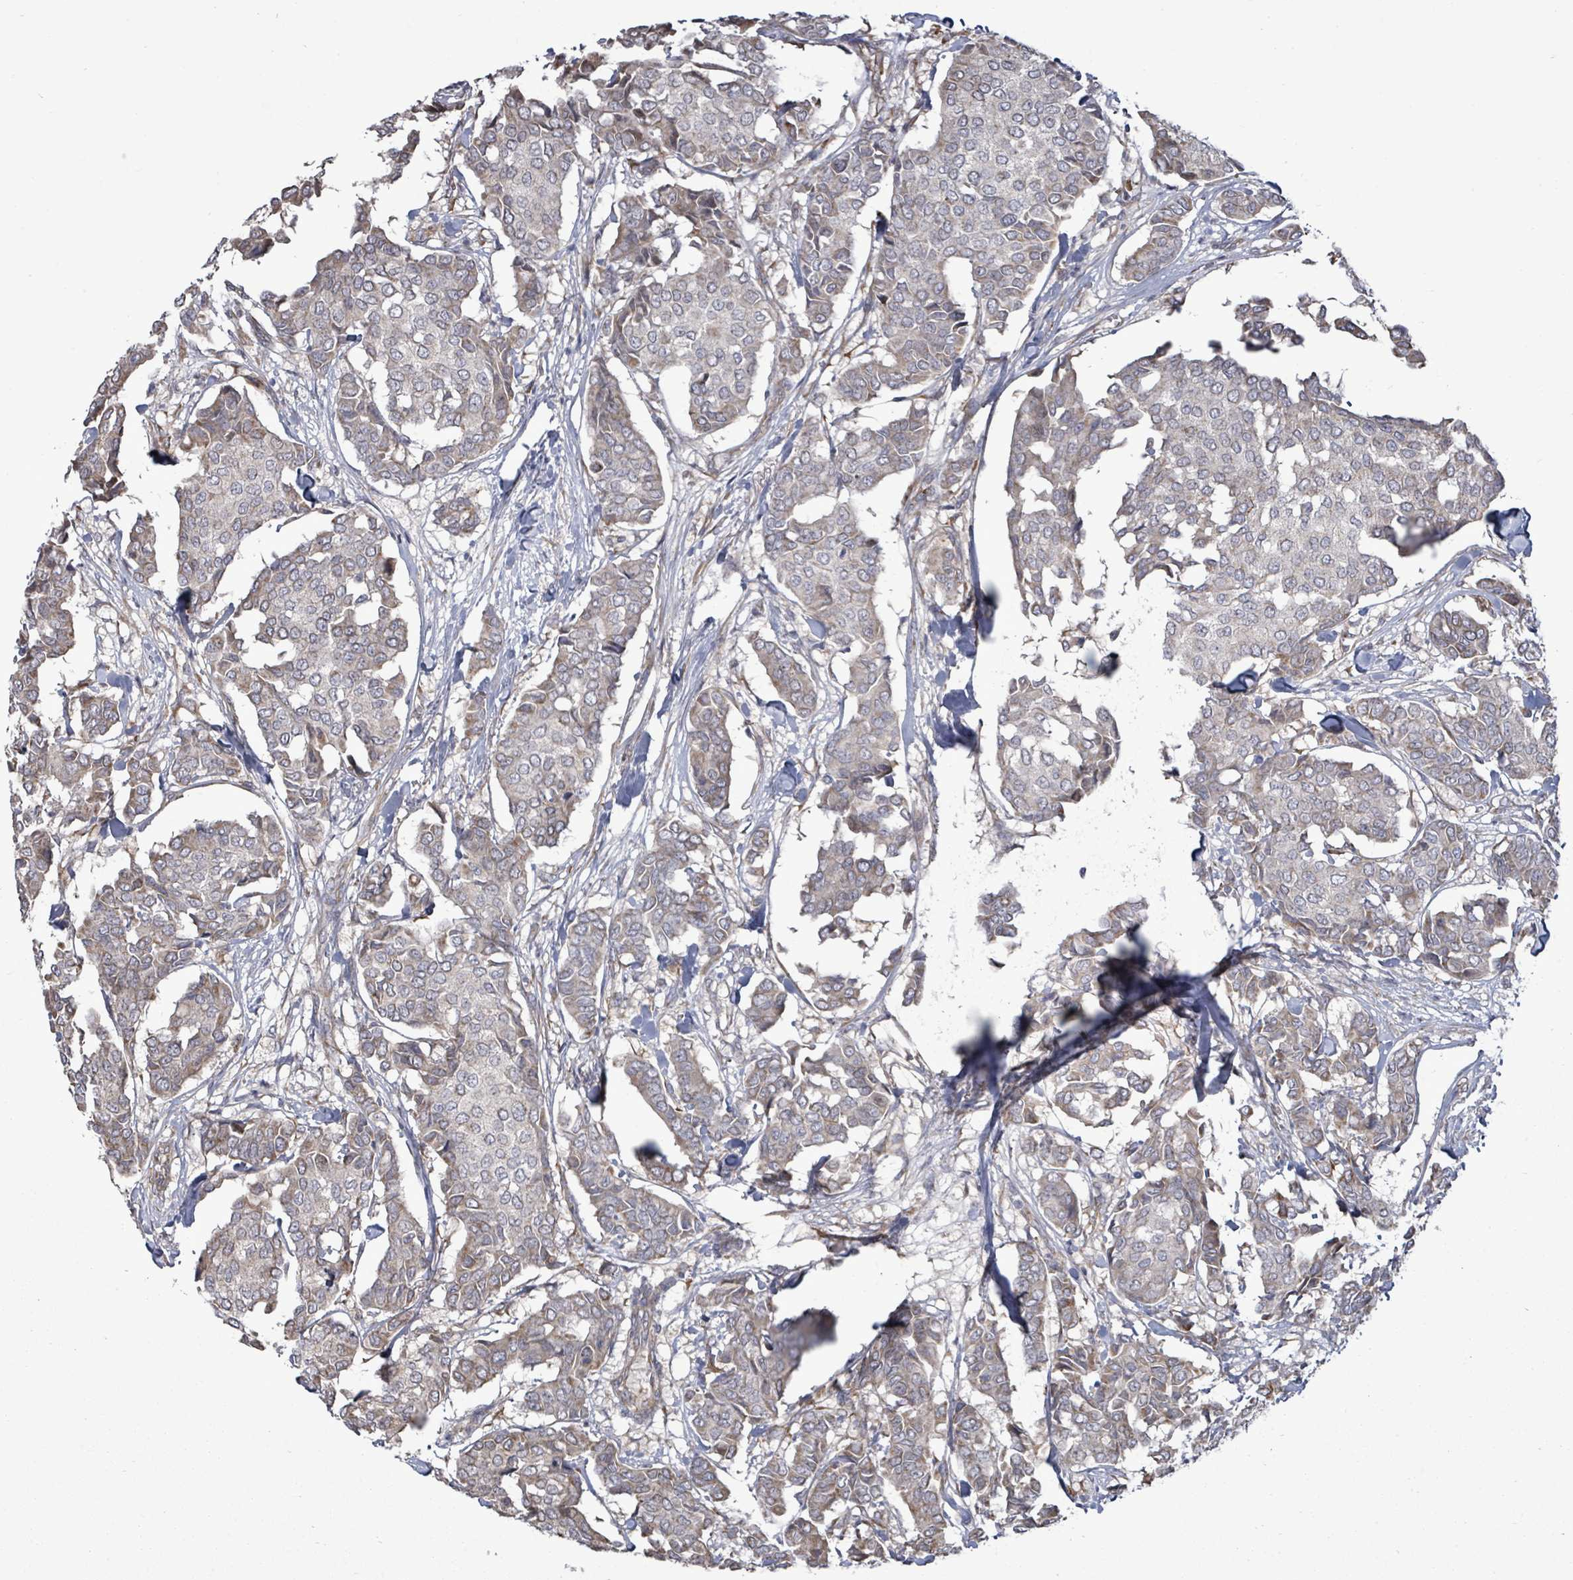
{"staining": {"intensity": "weak", "quantity": "<25%", "location": "cytoplasmic/membranous"}, "tissue": "breast cancer", "cell_type": "Tumor cells", "image_type": "cancer", "snomed": [{"axis": "morphology", "description": "Duct carcinoma"}, {"axis": "topography", "description": "Breast"}], "caption": "A high-resolution image shows IHC staining of breast cancer, which shows no significant expression in tumor cells.", "gene": "POMGNT2", "patient": {"sex": "female", "age": 75}}